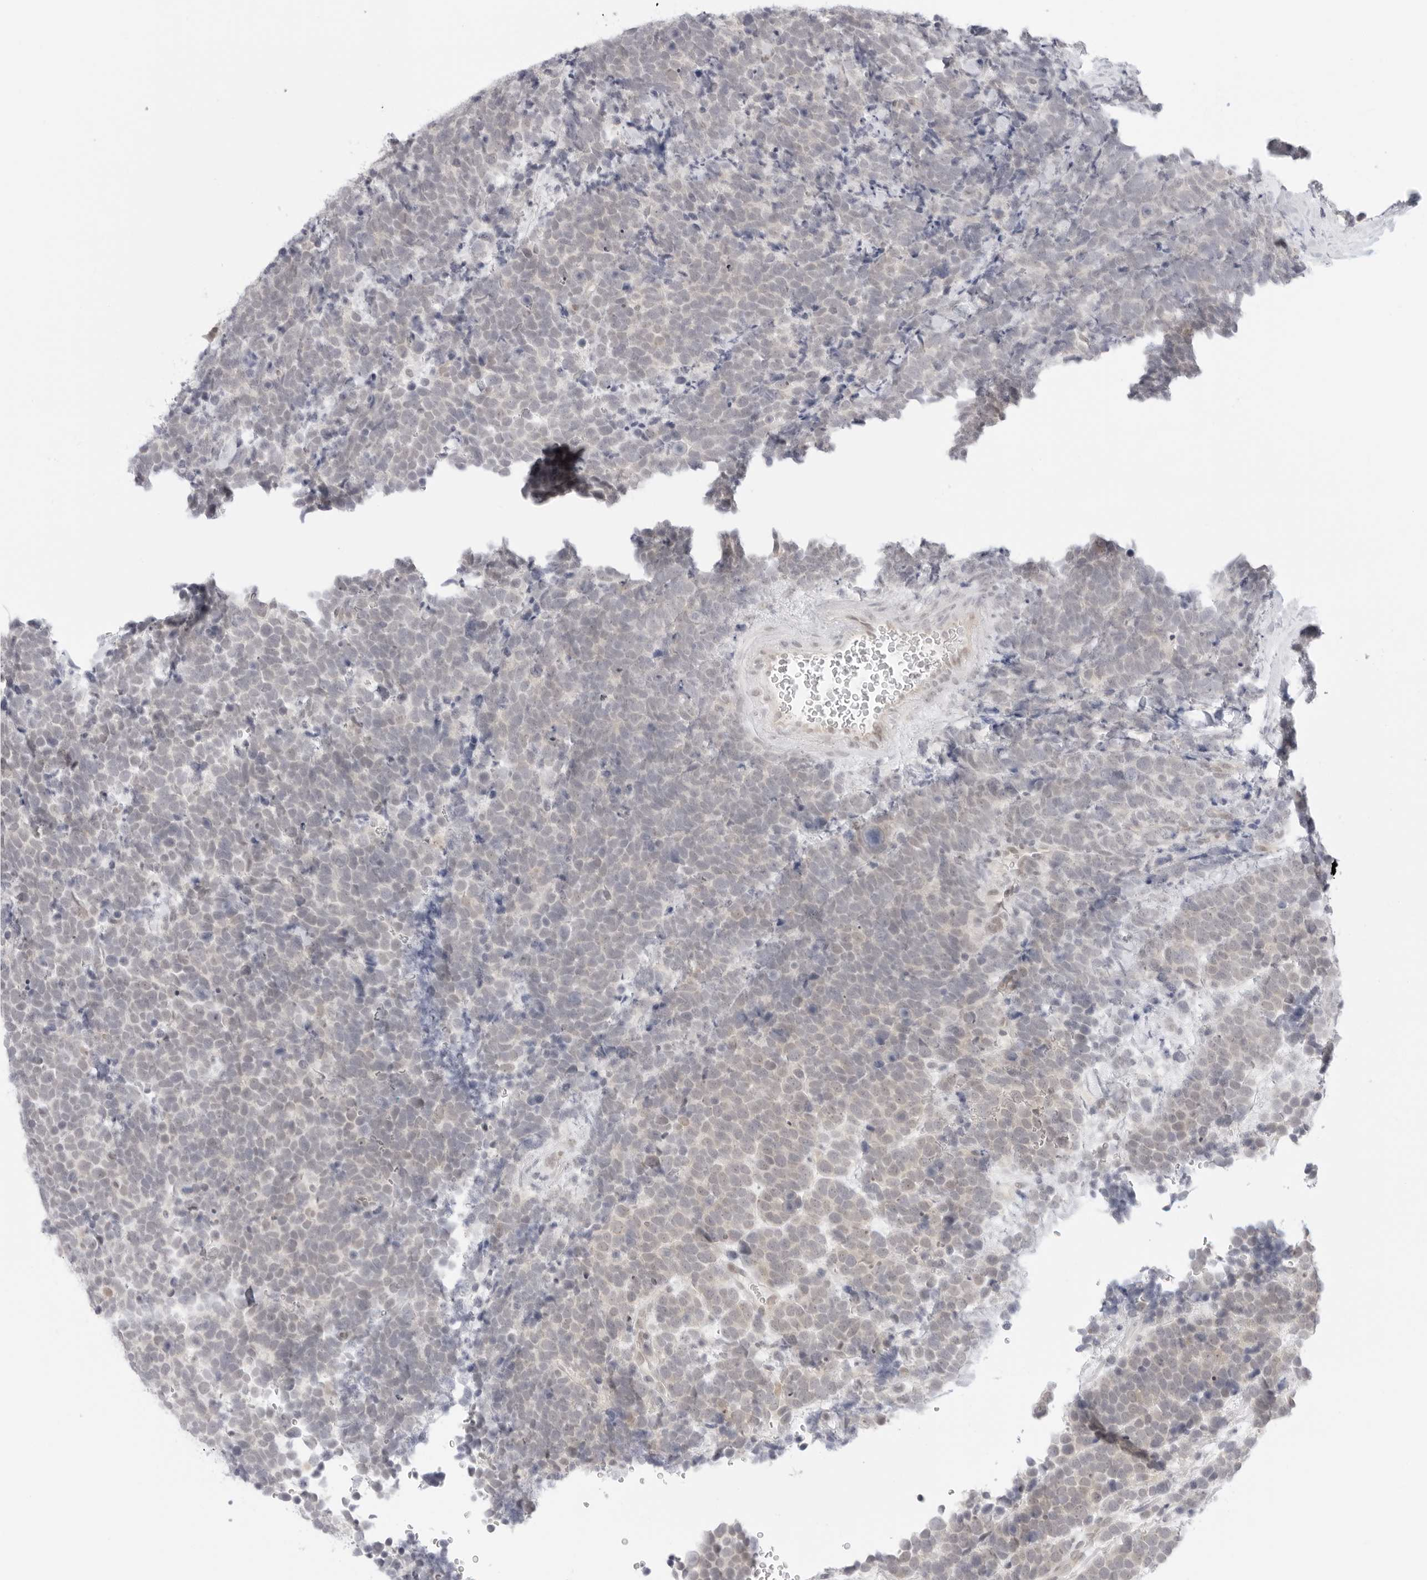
{"staining": {"intensity": "negative", "quantity": "none", "location": "none"}, "tissue": "urothelial cancer", "cell_type": "Tumor cells", "image_type": "cancer", "snomed": [{"axis": "morphology", "description": "Urothelial carcinoma, High grade"}, {"axis": "topography", "description": "Urinary bladder"}], "caption": "This photomicrograph is of urothelial carcinoma (high-grade) stained with IHC to label a protein in brown with the nuclei are counter-stained blue. There is no expression in tumor cells.", "gene": "MED18", "patient": {"sex": "female", "age": 82}}